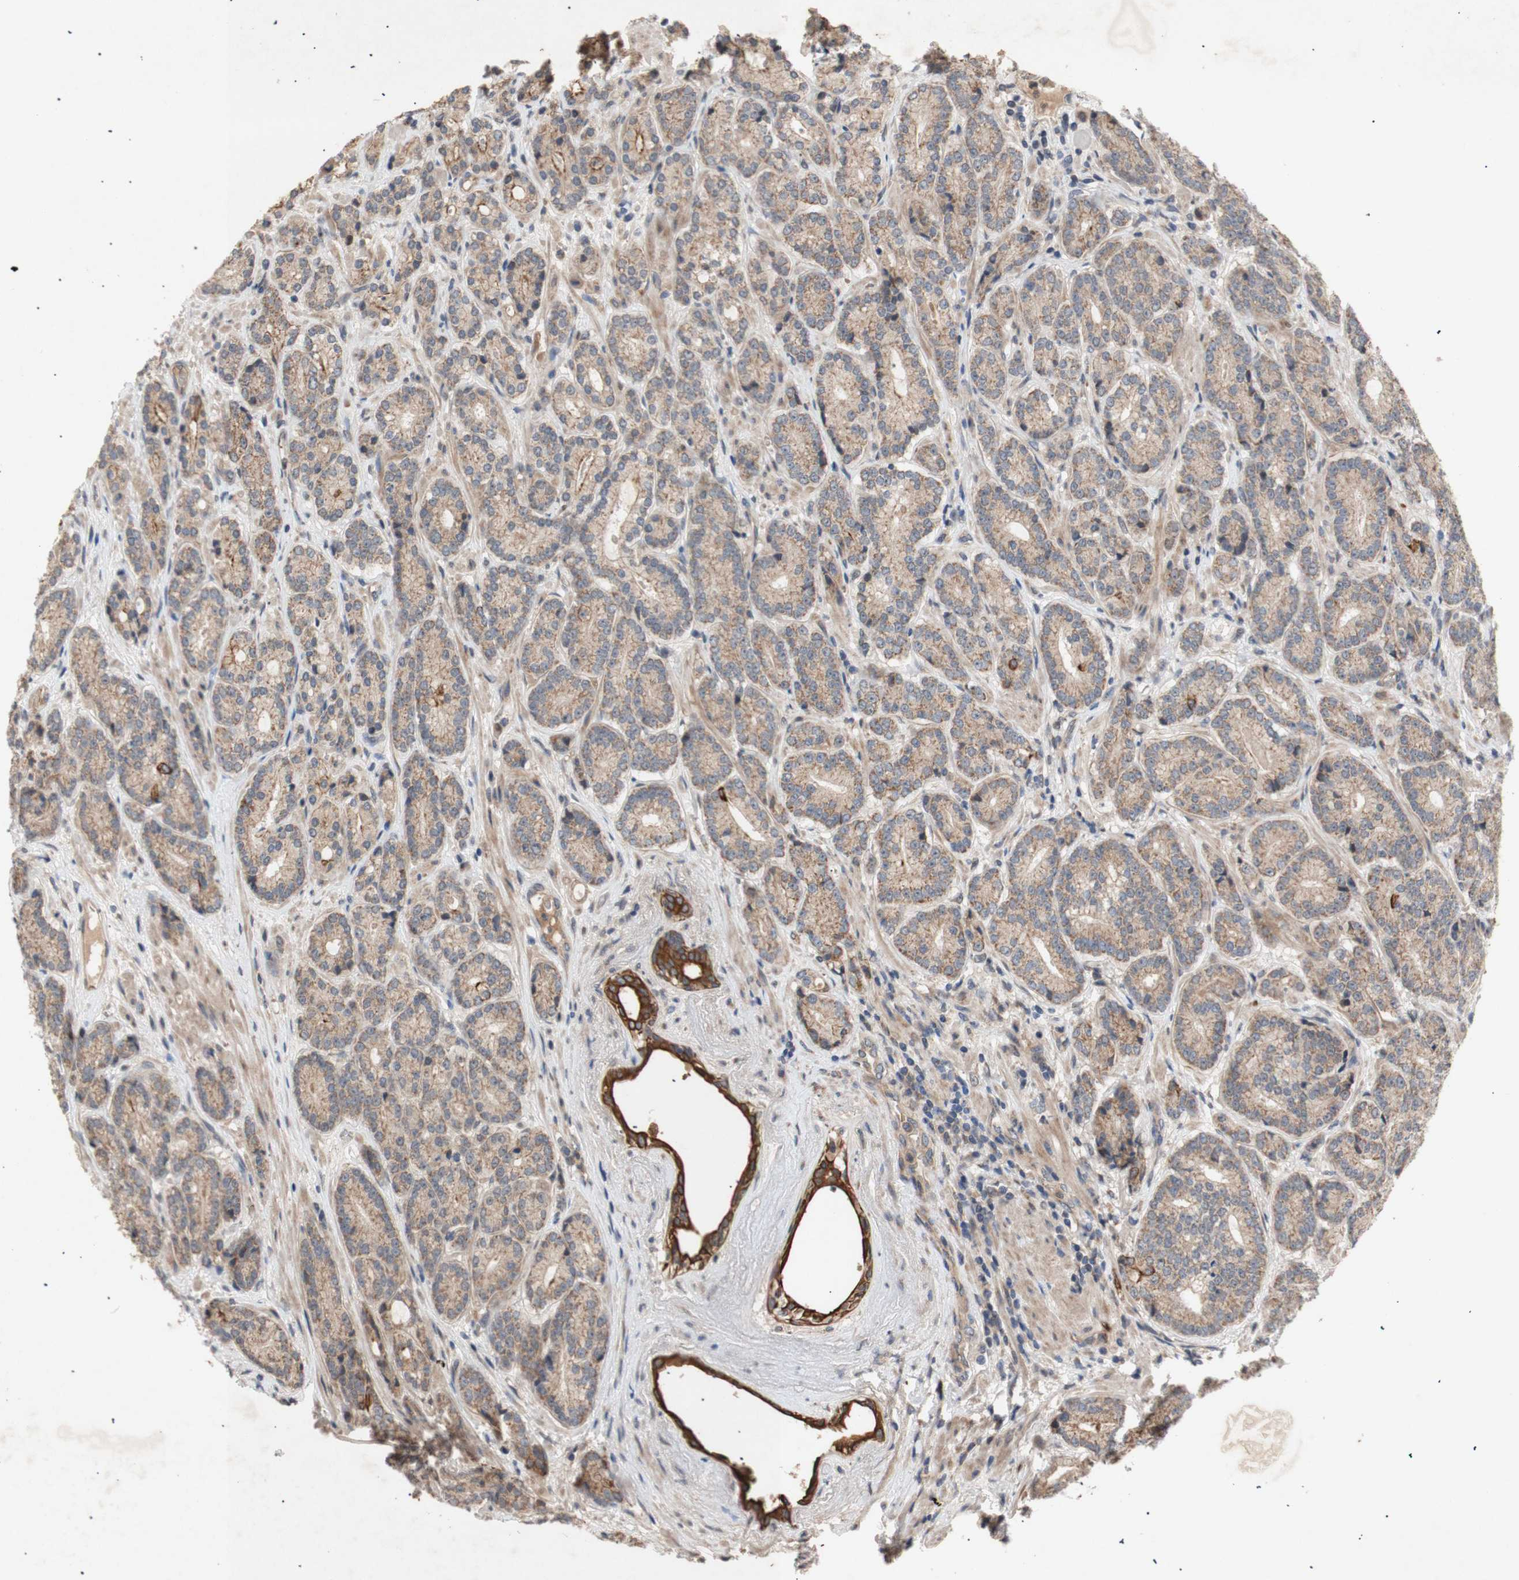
{"staining": {"intensity": "weak", "quantity": ">75%", "location": "cytoplasmic/membranous"}, "tissue": "prostate cancer", "cell_type": "Tumor cells", "image_type": "cancer", "snomed": [{"axis": "morphology", "description": "Adenocarcinoma, High grade"}, {"axis": "topography", "description": "Prostate"}], "caption": "IHC histopathology image of neoplastic tissue: prostate cancer (adenocarcinoma (high-grade)) stained using immunohistochemistry exhibits low levels of weak protein expression localized specifically in the cytoplasmic/membranous of tumor cells, appearing as a cytoplasmic/membranous brown color.", "gene": "PKN1", "patient": {"sex": "male", "age": 61}}